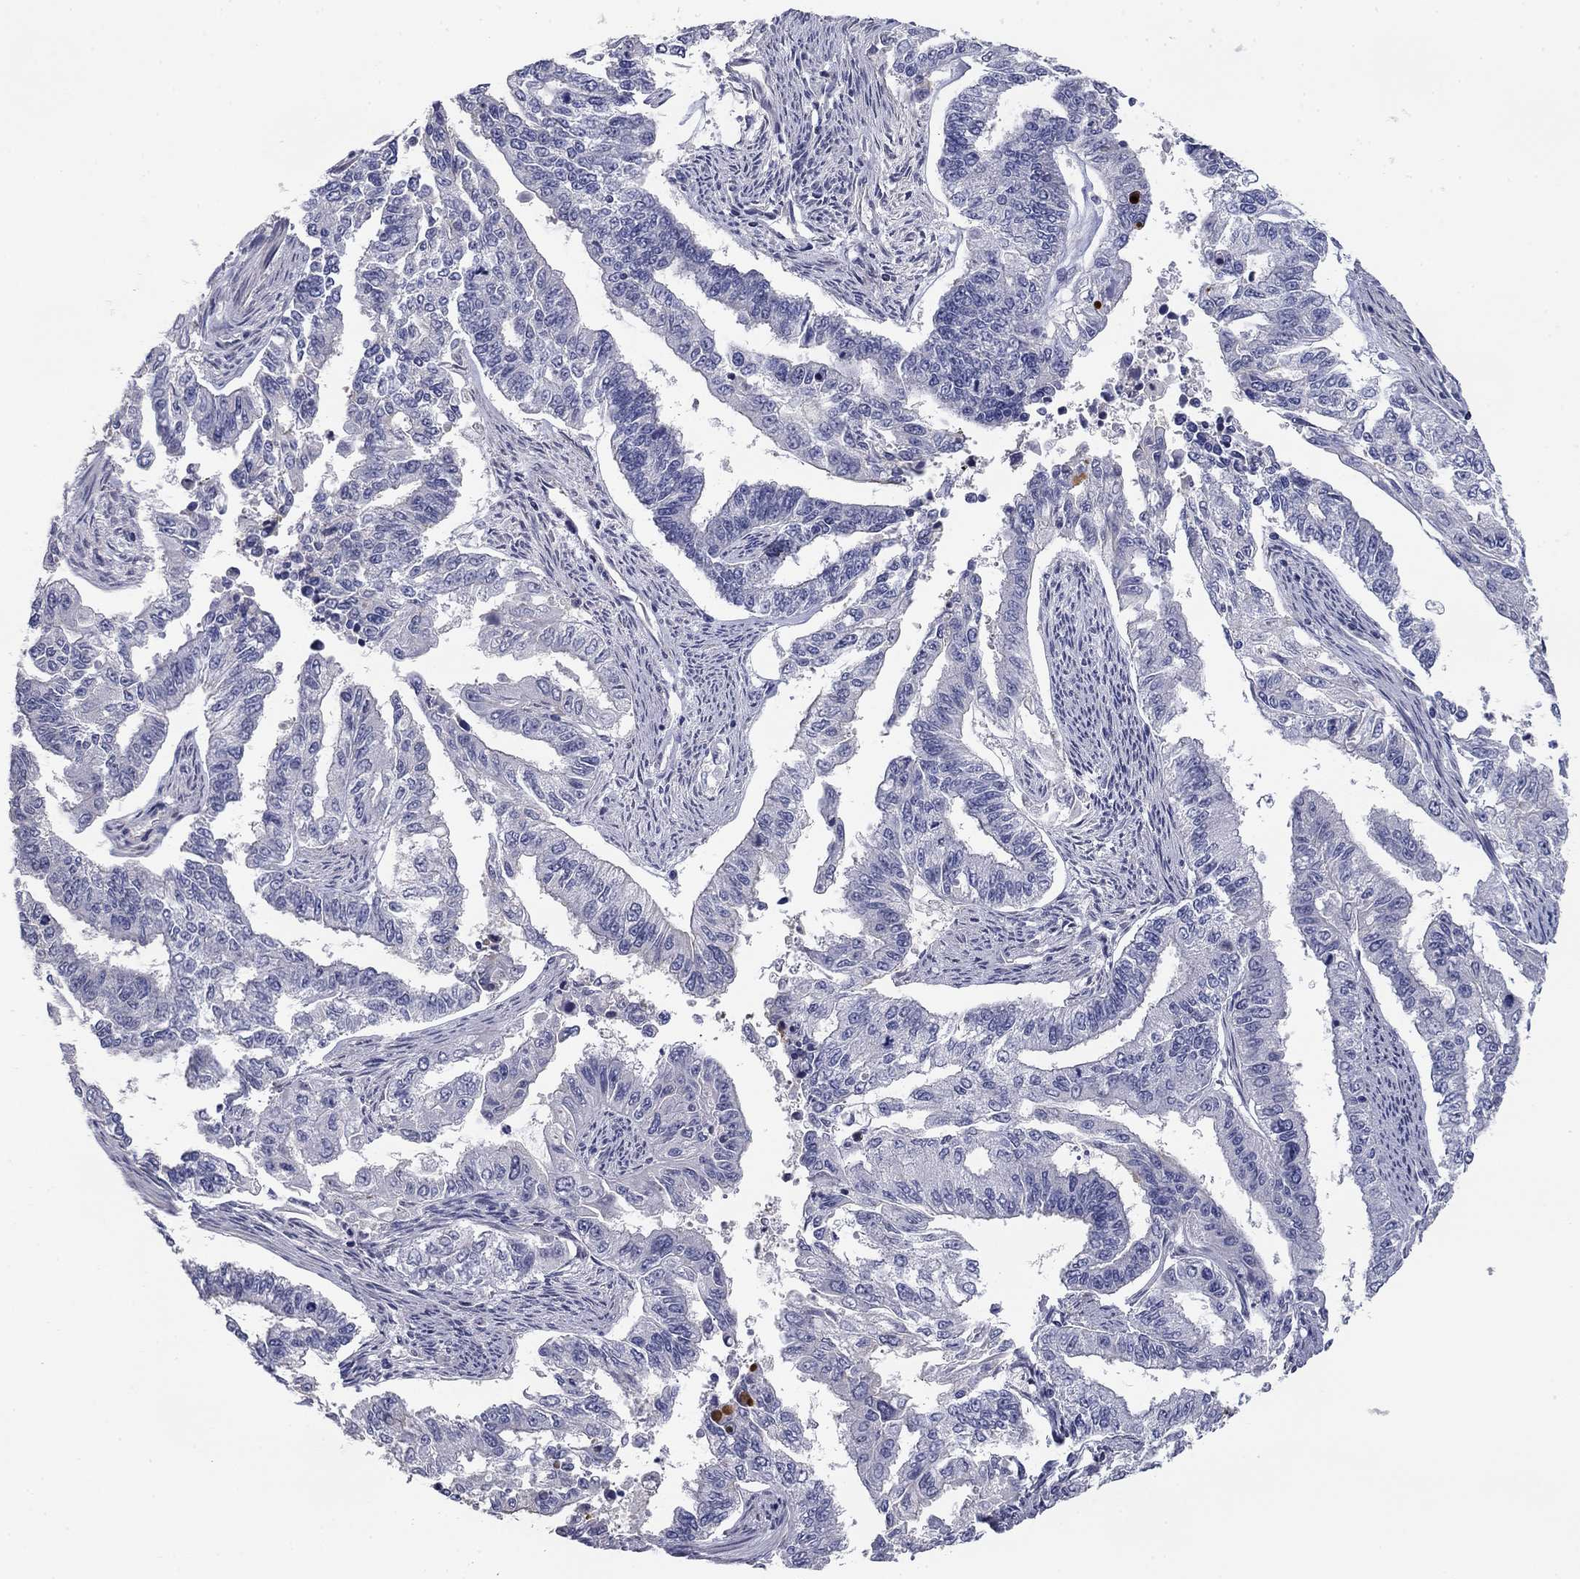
{"staining": {"intensity": "negative", "quantity": "none", "location": "none"}, "tissue": "endometrial cancer", "cell_type": "Tumor cells", "image_type": "cancer", "snomed": [{"axis": "morphology", "description": "Adenocarcinoma, NOS"}, {"axis": "topography", "description": "Uterus"}], "caption": "DAB (3,3'-diaminobenzidine) immunohistochemical staining of endometrial cancer displays no significant positivity in tumor cells.", "gene": "GRK7", "patient": {"sex": "female", "age": 59}}